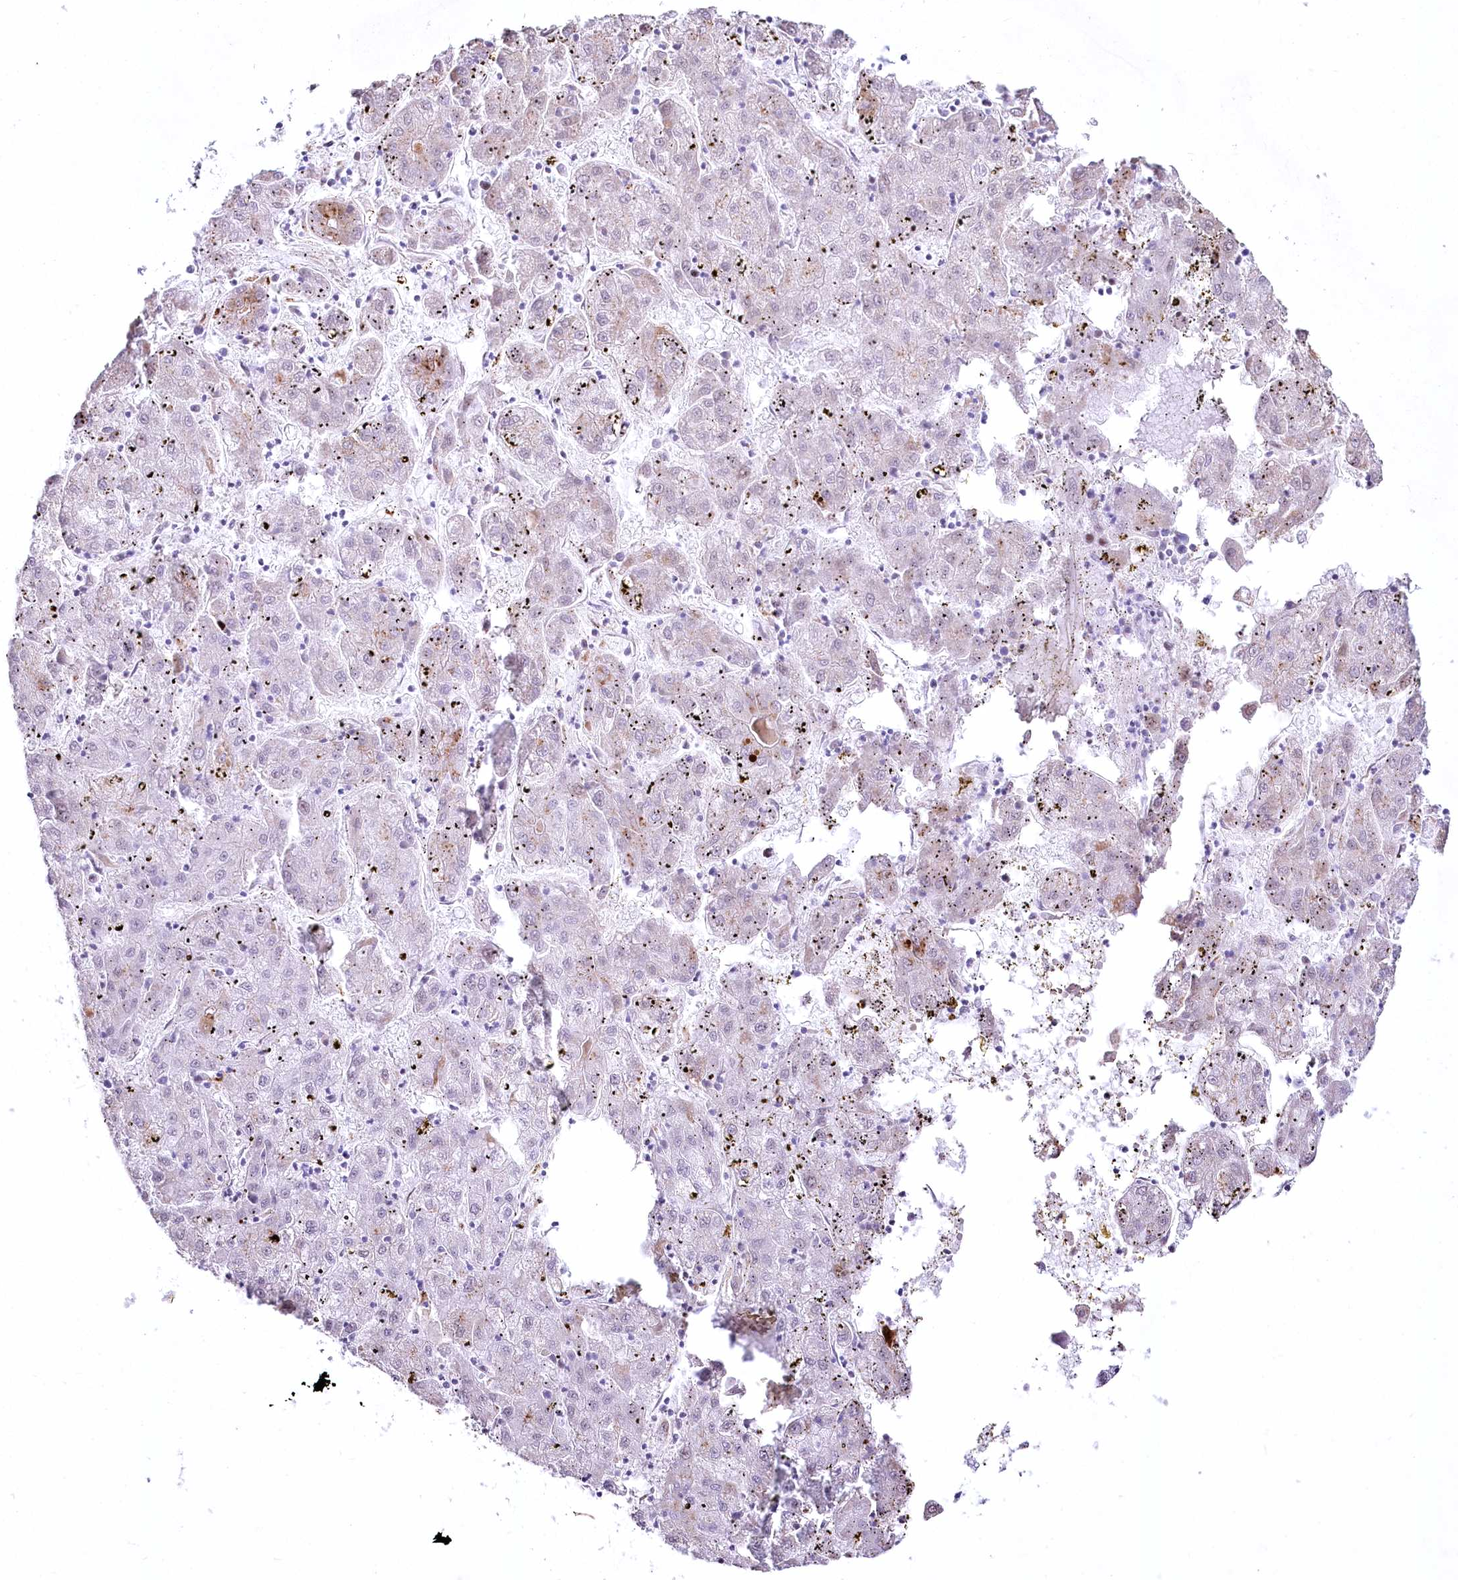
{"staining": {"intensity": "negative", "quantity": "none", "location": "none"}, "tissue": "liver cancer", "cell_type": "Tumor cells", "image_type": "cancer", "snomed": [{"axis": "morphology", "description": "Carcinoma, Hepatocellular, NOS"}, {"axis": "topography", "description": "Liver"}], "caption": "Hepatocellular carcinoma (liver) was stained to show a protein in brown. There is no significant staining in tumor cells.", "gene": "YBX3", "patient": {"sex": "male", "age": 72}}